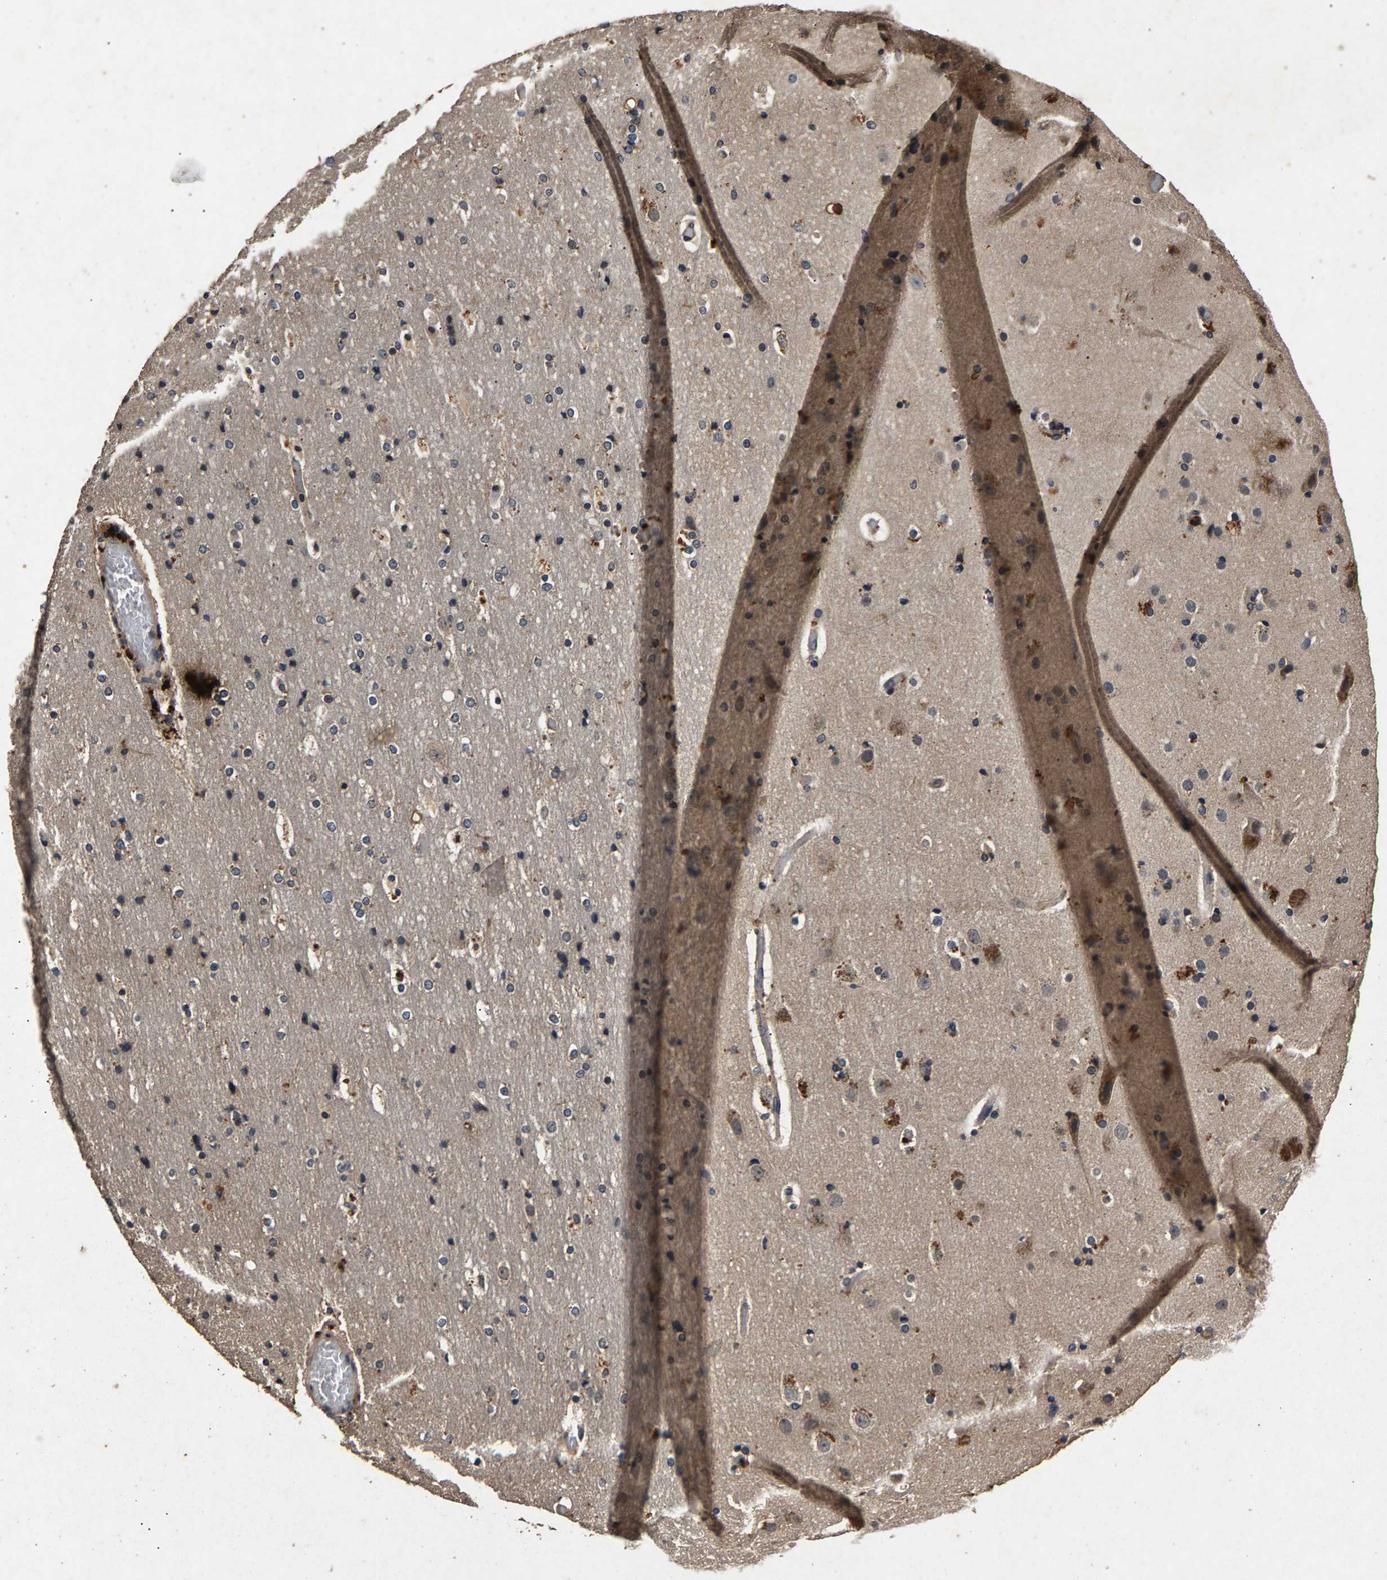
{"staining": {"intensity": "weak", "quantity": ">75%", "location": "cytoplasmic/membranous"}, "tissue": "cerebral cortex", "cell_type": "Endothelial cells", "image_type": "normal", "snomed": [{"axis": "morphology", "description": "Normal tissue, NOS"}, {"axis": "topography", "description": "Cerebral cortex"}], "caption": "Cerebral cortex was stained to show a protein in brown. There is low levels of weak cytoplasmic/membranous expression in approximately >75% of endothelial cells.", "gene": "PPP1CC", "patient": {"sex": "male", "age": 57}}